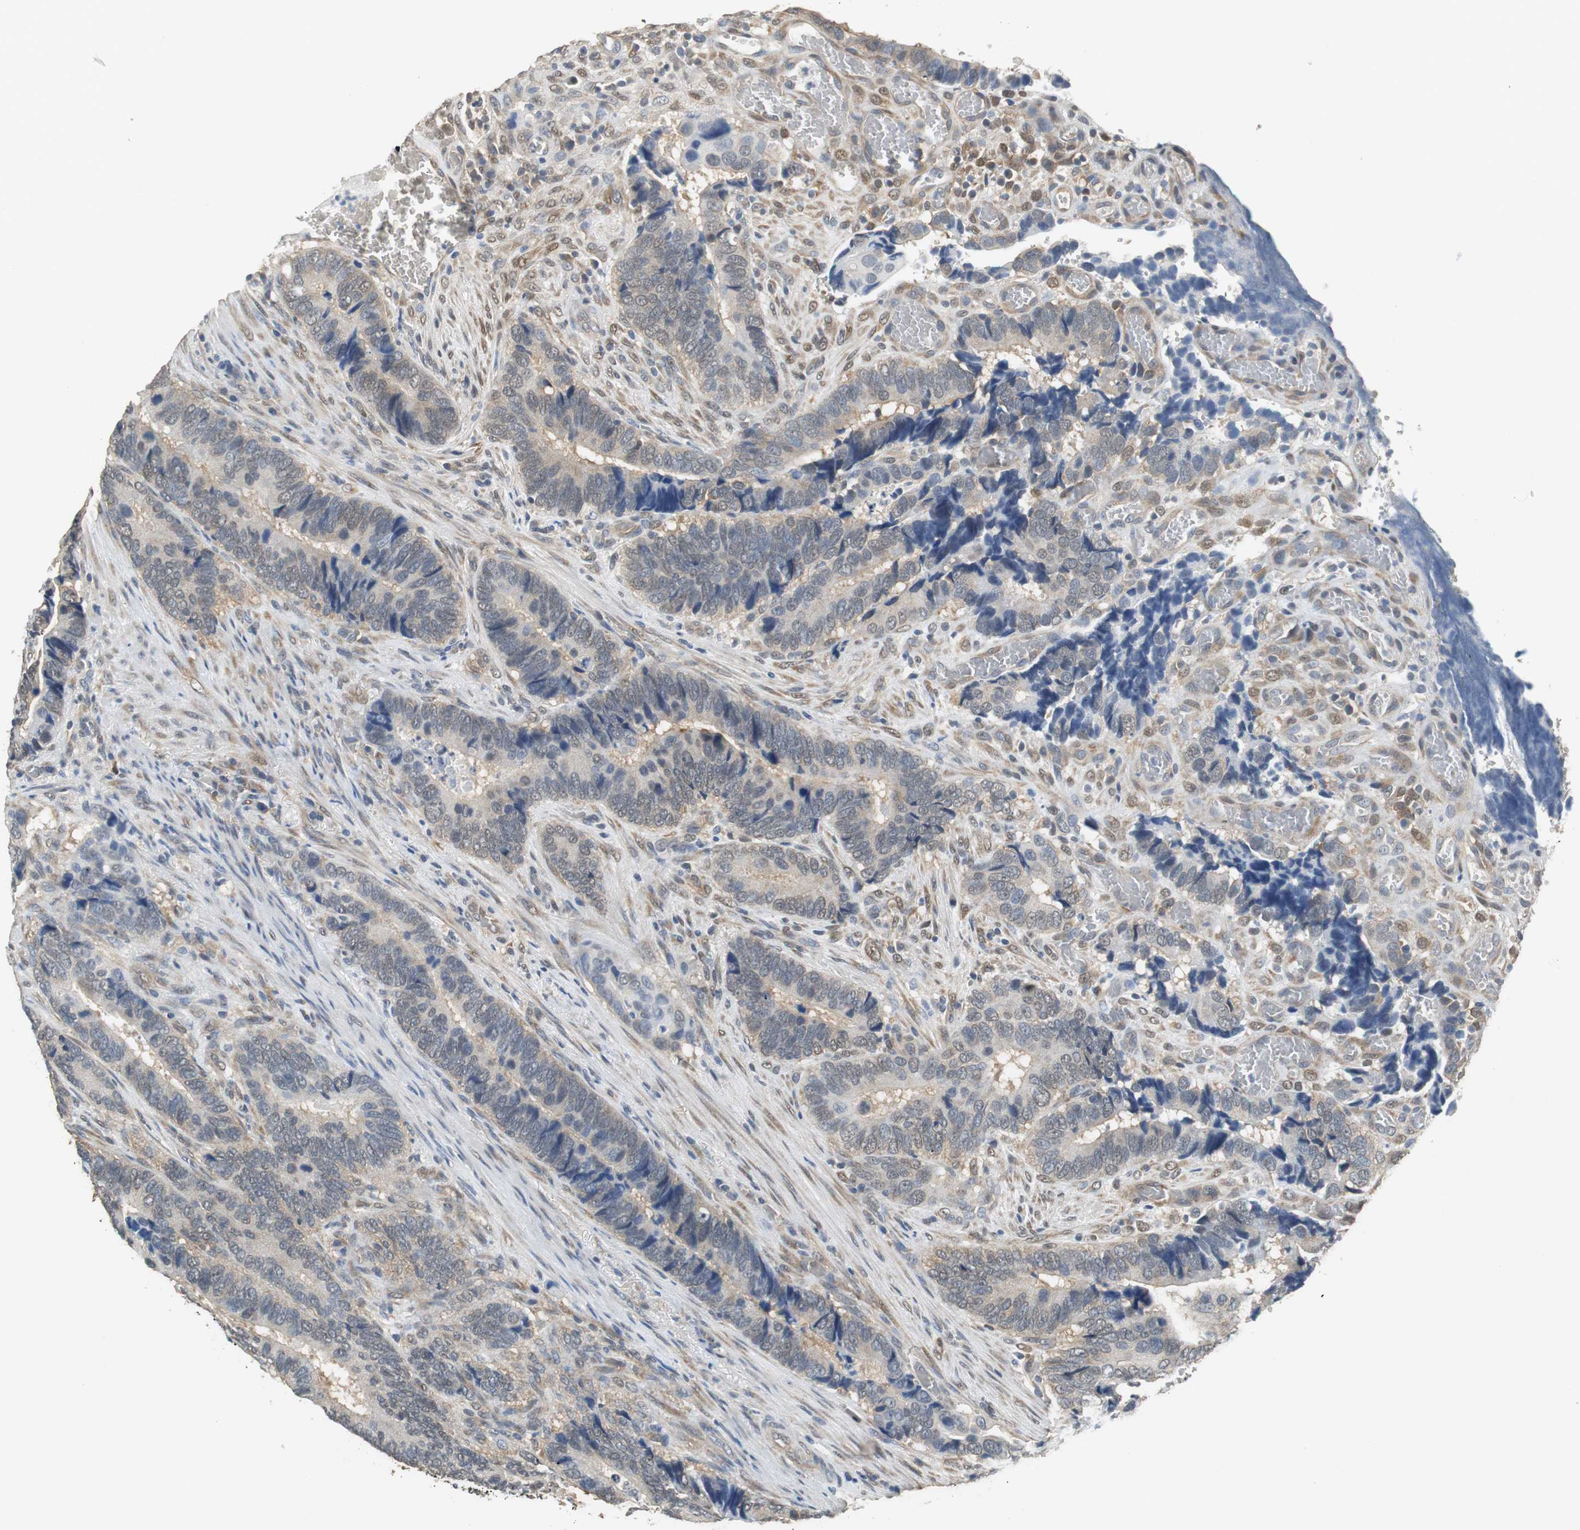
{"staining": {"intensity": "weak", "quantity": ">75%", "location": "cytoplasmic/membranous"}, "tissue": "colorectal cancer", "cell_type": "Tumor cells", "image_type": "cancer", "snomed": [{"axis": "morphology", "description": "Adenocarcinoma, NOS"}, {"axis": "topography", "description": "Colon"}], "caption": "This micrograph reveals adenocarcinoma (colorectal) stained with immunohistochemistry to label a protein in brown. The cytoplasmic/membranous of tumor cells show weak positivity for the protein. Nuclei are counter-stained blue.", "gene": "UBQLN2", "patient": {"sex": "male", "age": 72}}